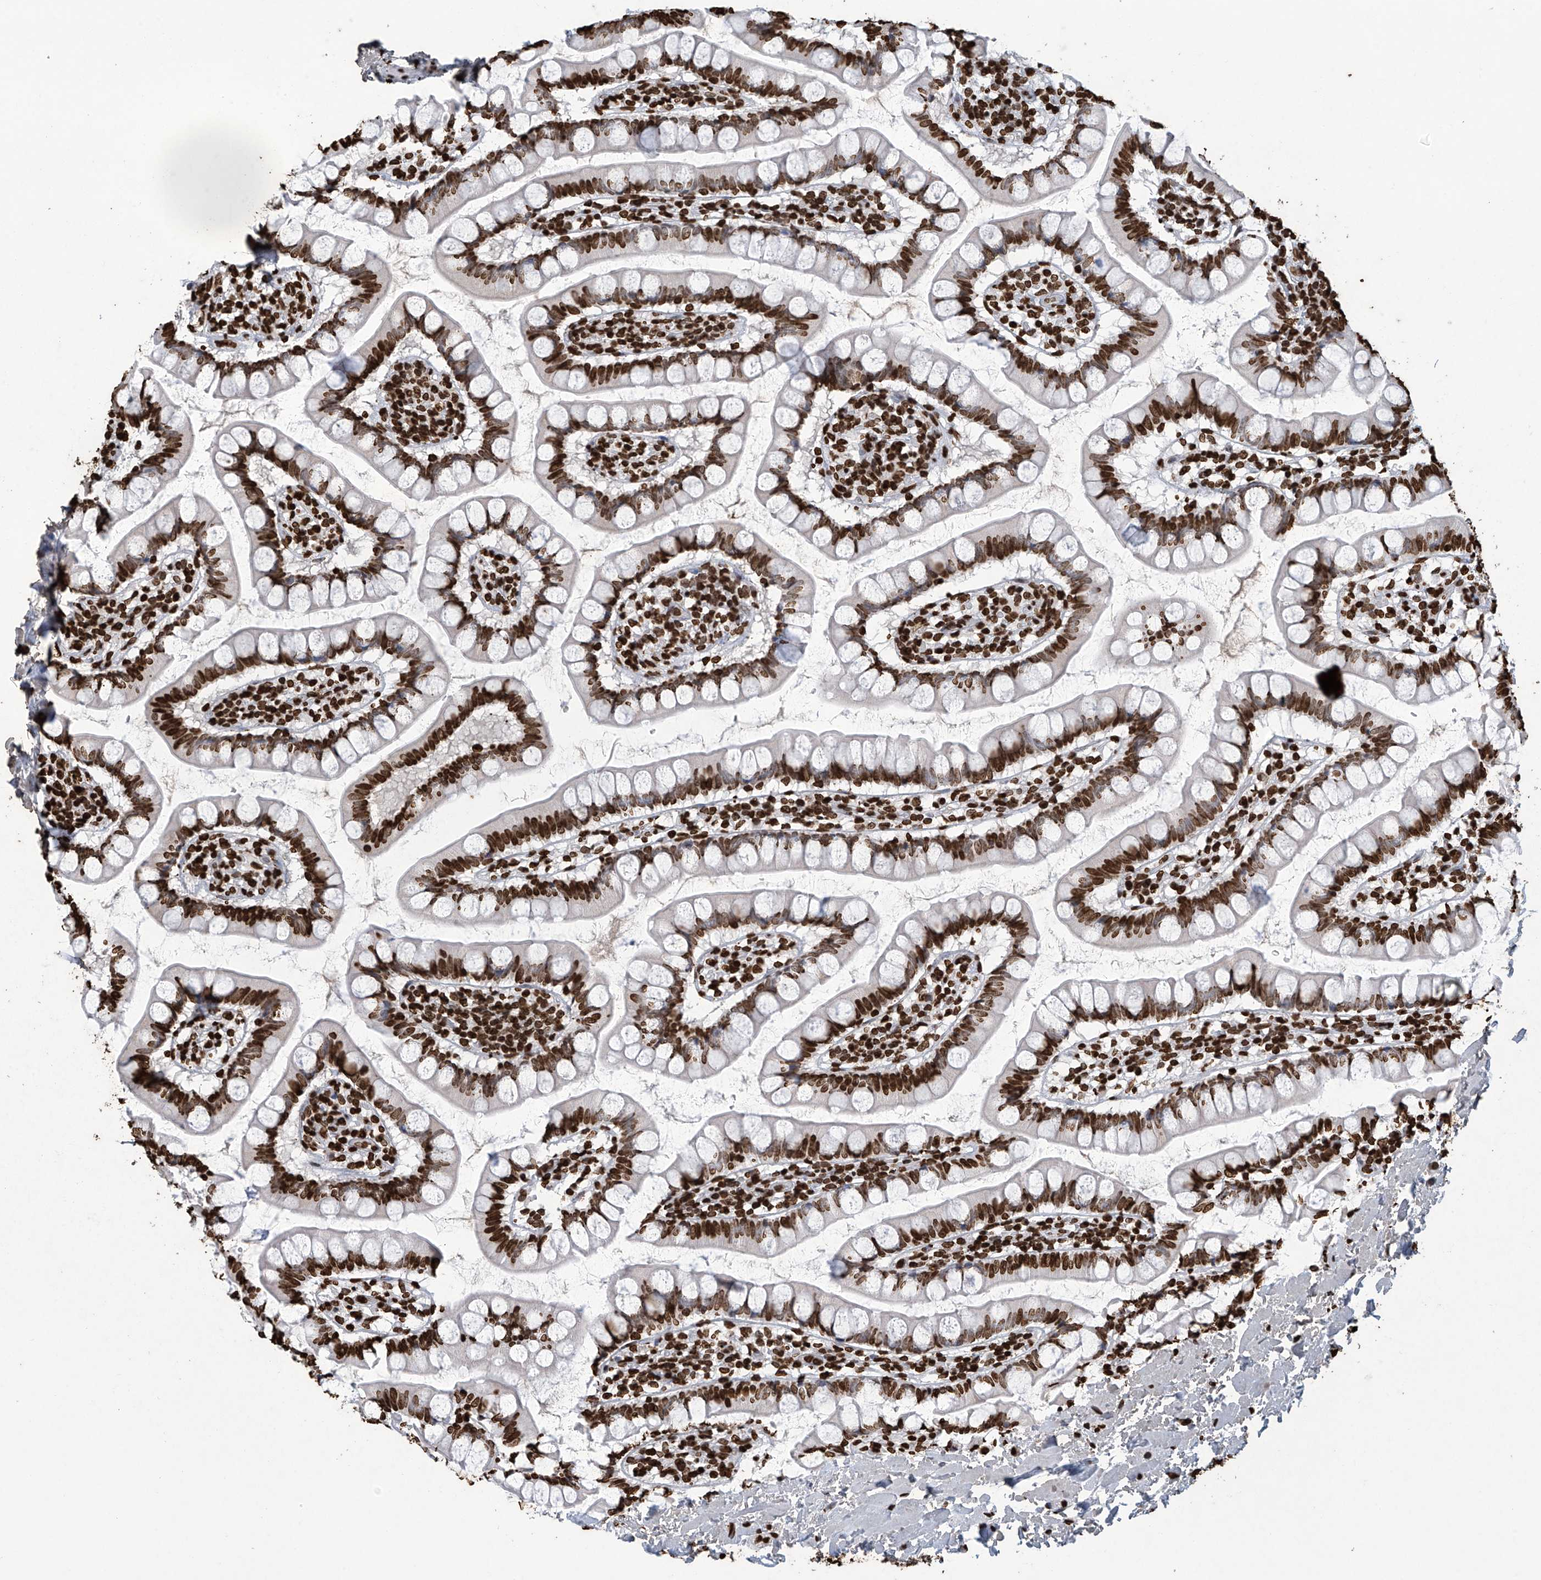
{"staining": {"intensity": "strong", "quantity": ">75%", "location": "nuclear"}, "tissue": "small intestine", "cell_type": "Glandular cells", "image_type": "normal", "snomed": [{"axis": "morphology", "description": "Normal tissue, NOS"}, {"axis": "topography", "description": "Small intestine"}], "caption": "Immunohistochemistry staining of normal small intestine, which reveals high levels of strong nuclear positivity in approximately >75% of glandular cells indicating strong nuclear protein staining. The staining was performed using DAB (brown) for protein detection and nuclei were counterstained in hematoxylin (blue).", "gene": "H3", "patient": {"sex": "female", "age": 84}}